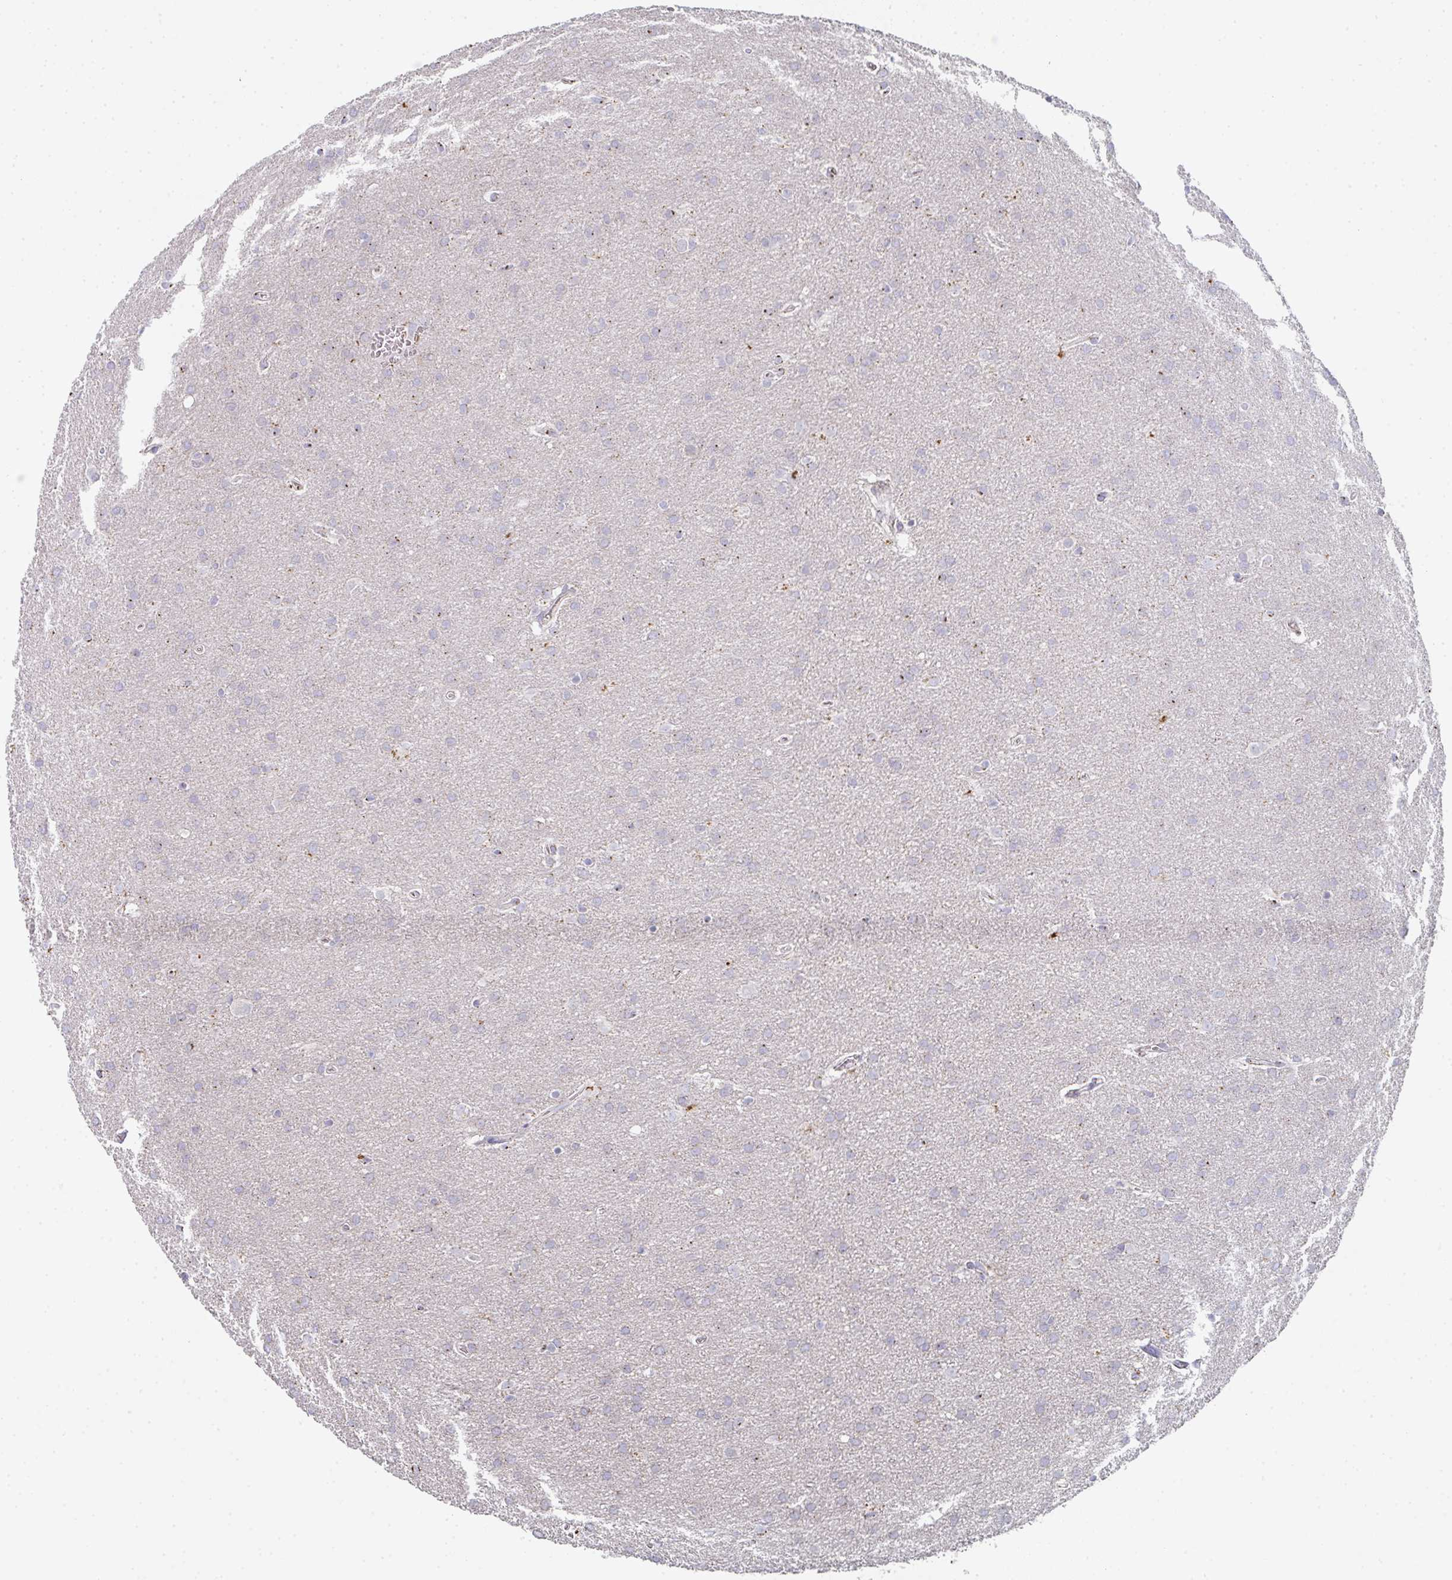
{"staining": {"intensity": "negative", "quantity": "none", "location": "none"}, "tissue": "glioma", "cell_type": "Tumor cells", "image_type": "cancer", "snomed": [{"axis": "morphology", "description": "Glioma, malignant, Low grade"}, {"axis": "topography", "description": "Brain"}], "caption": "An image of malignant glioma (low-grade) stained for a protein exhibits no brown staining in tumor cells. (Brightfield microscopy of DAB (3,3'-diaminobenzidine) immunohistochemistry at high magnification).", "gene": "CHMP5", "patient": {"sex": "female", "age": 32}}